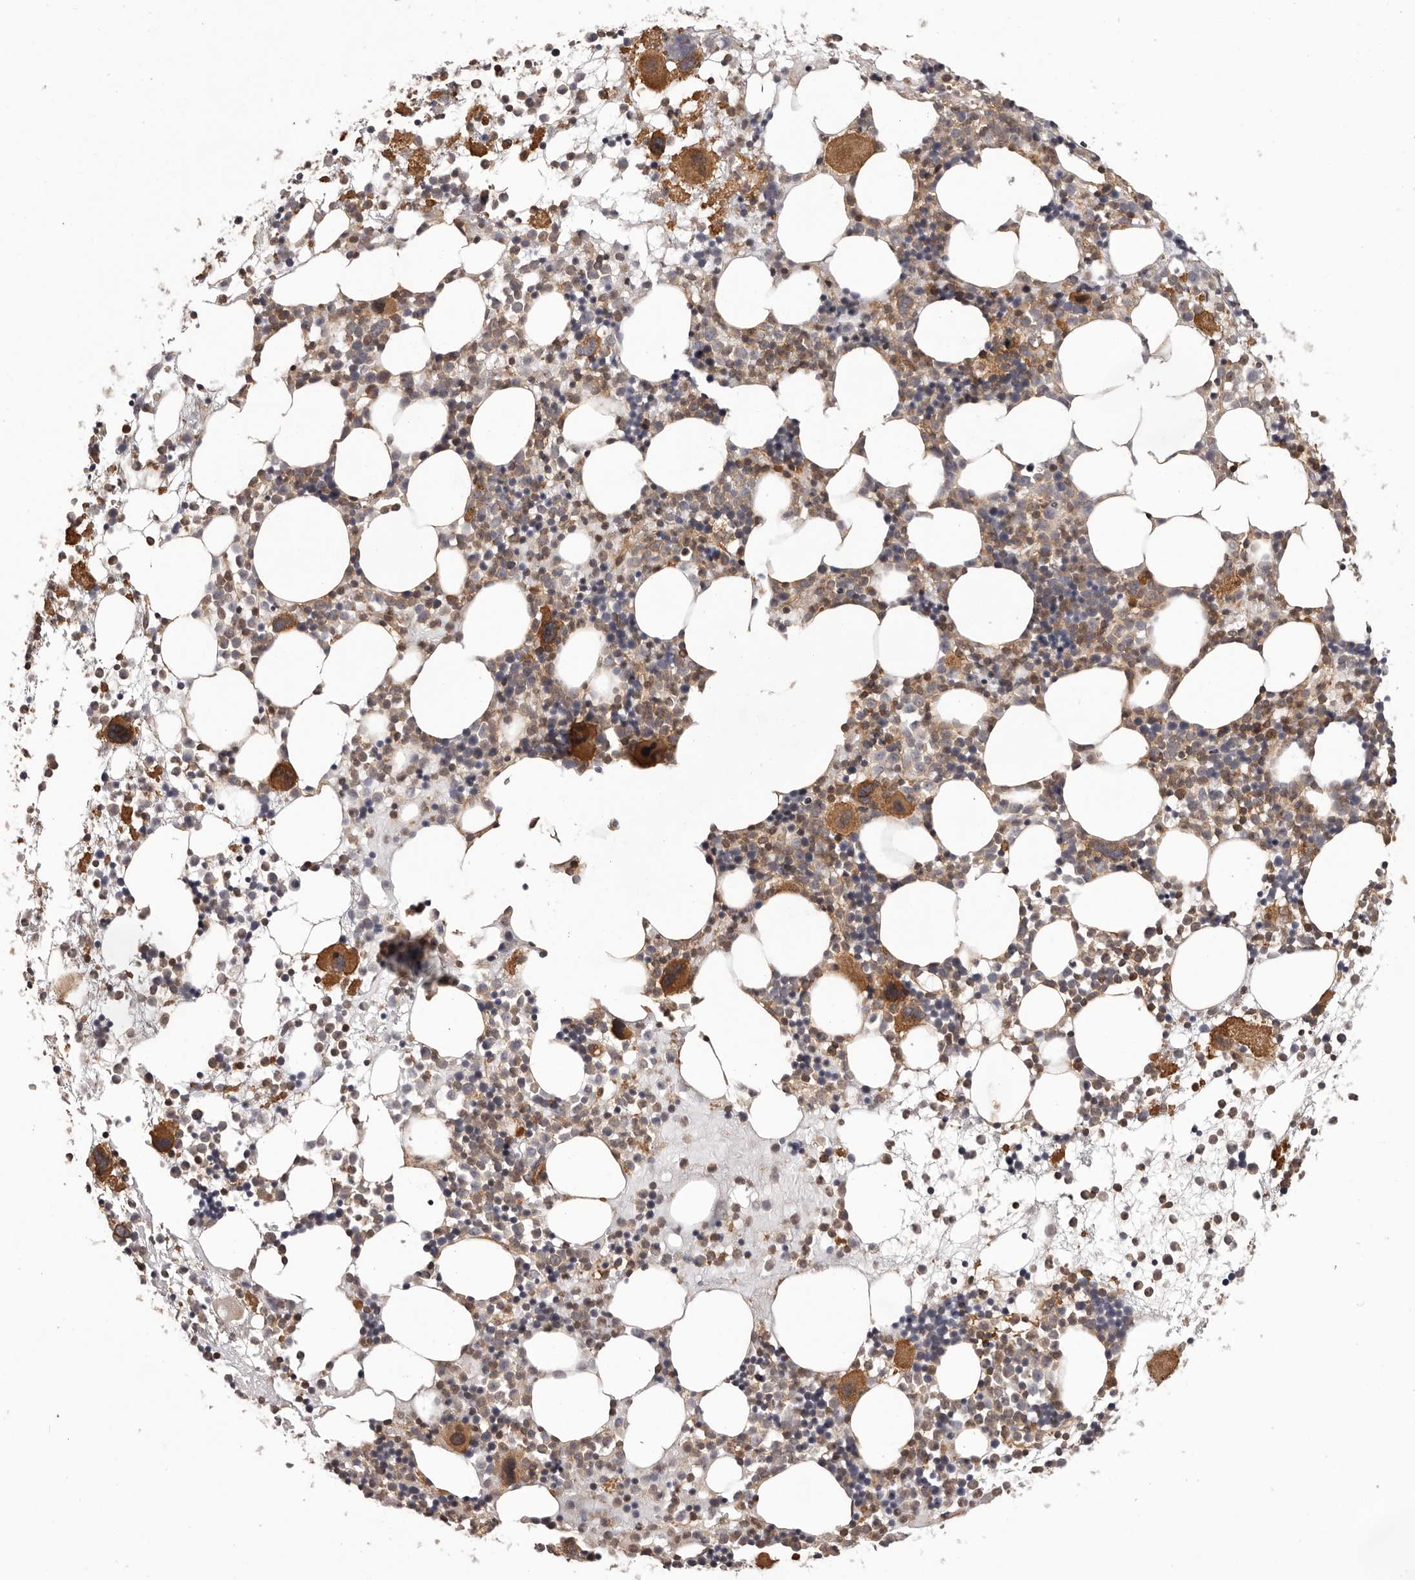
{"staining": {"intensity": "moderate", "quantity": "25%-75%", "location": "cytoplasmic/membranous"}, "tissue": "bone marrow", "cell_type": "Hematopoietic cells", "image_type": "normal", "snomed": [{"axis": "morphology", "description": "Normal tissue, NOS"}, {"axis": "topography", "description": "Bone marrow"}], "caption": "Bone marrow stained with IHC demonstrates moderate cytoplasmic/membranous staining in approximately 25%-75% of hematopoietic cells.", "gene": "NFKBIA", "patient": {"sex": "female", "age": 57}}